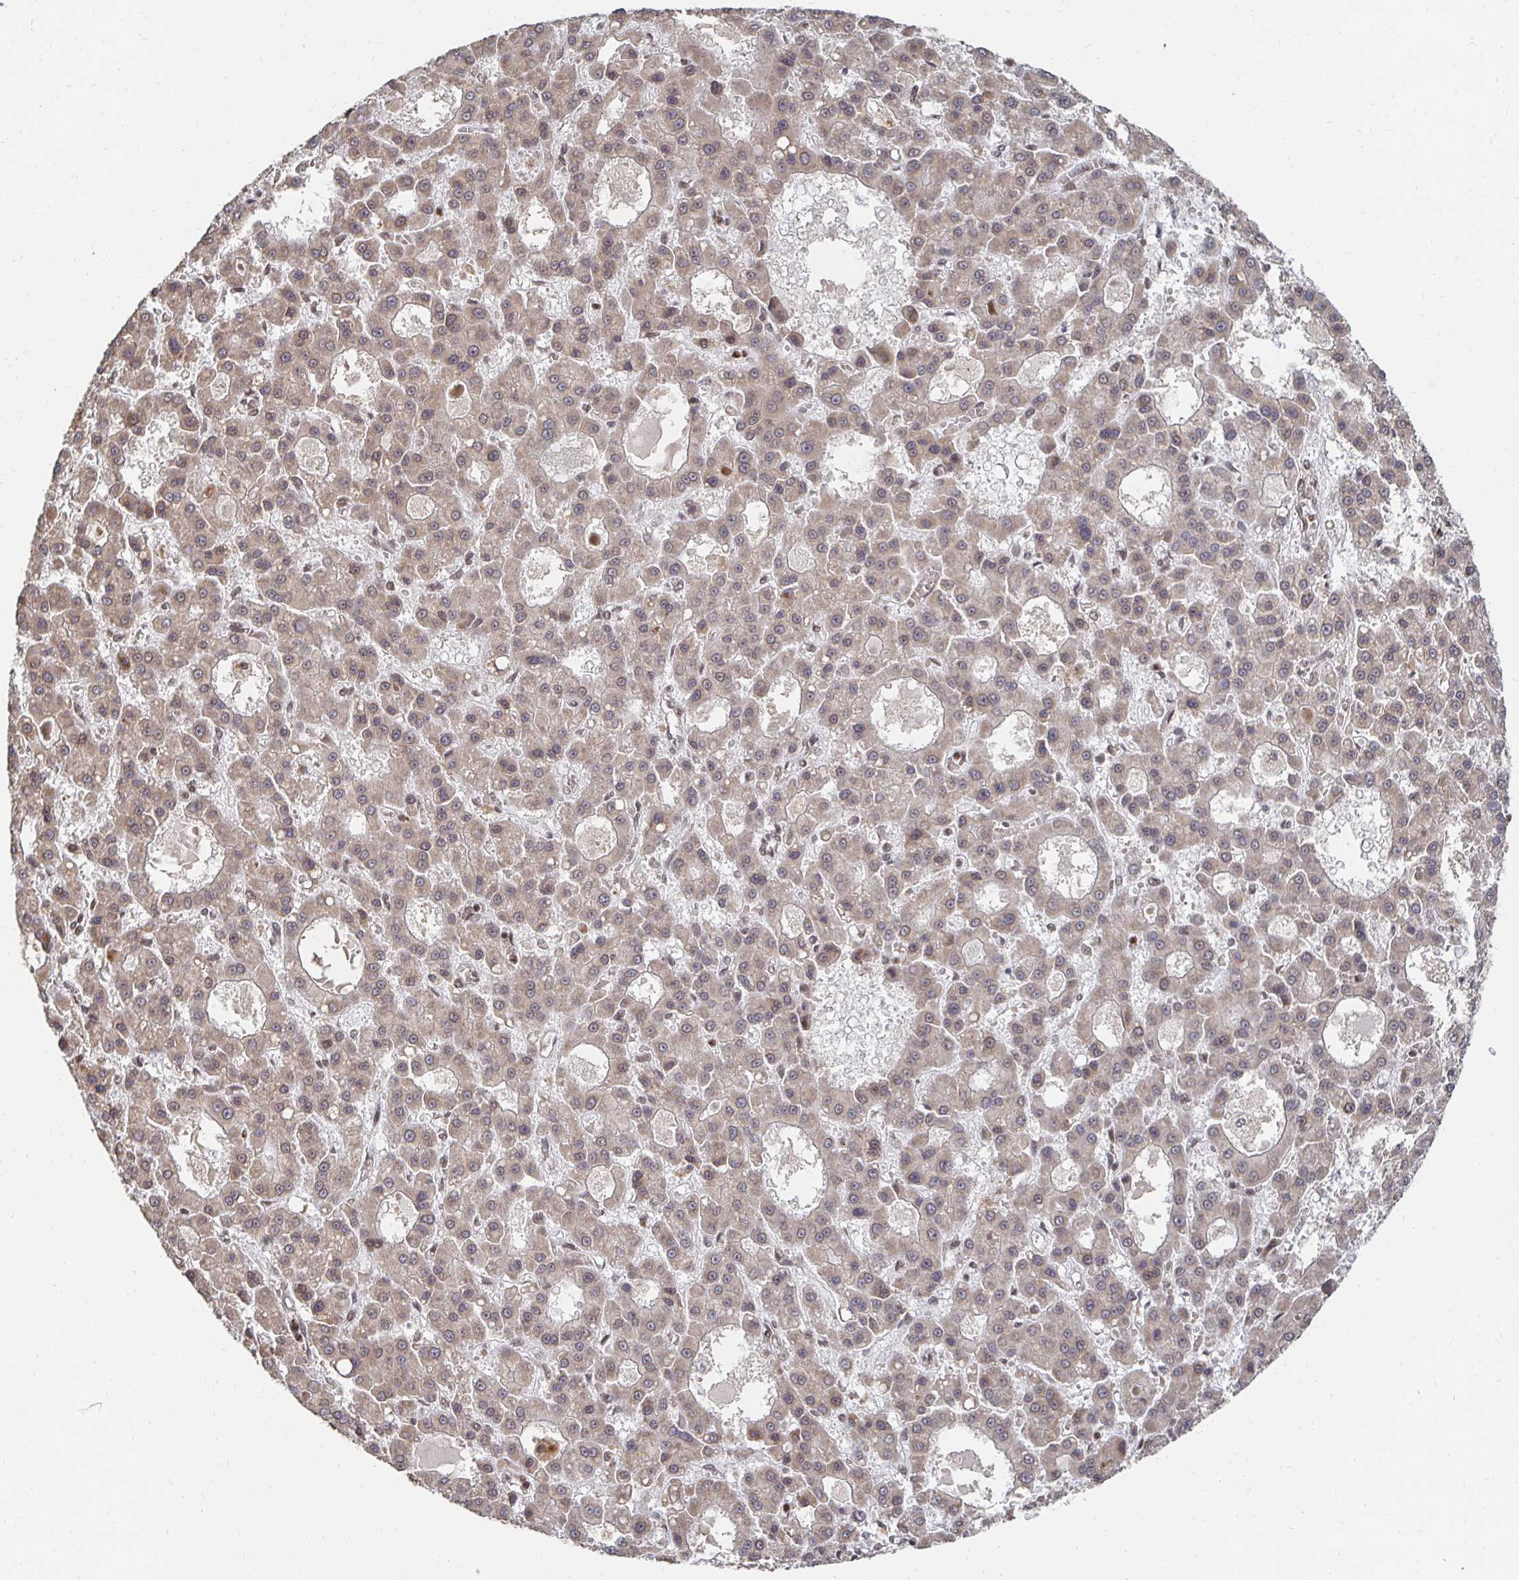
{"staining": {"intensity": "weak", "quantity": ">75%", "location": "cytoplasmic/membranous"}, "tissue": "liver cancer", "cell_type": "Tumor cells", "image_type": "cancer", "snomed": [{"axis": "morphology", "description": "Carcinoma, Hepatocellular, NOS"}, {"axis": "topography", "description": "Liver"}], "caption": "The histopathology image exhibits a brown stain indicating the presence of a protein in the cytoplasmic/membranous of tumor cells in liver cancer (hepatocellular carcinoma).", "gene": "GTF3C6", "patient": {"sex": "male", "age": 70}}